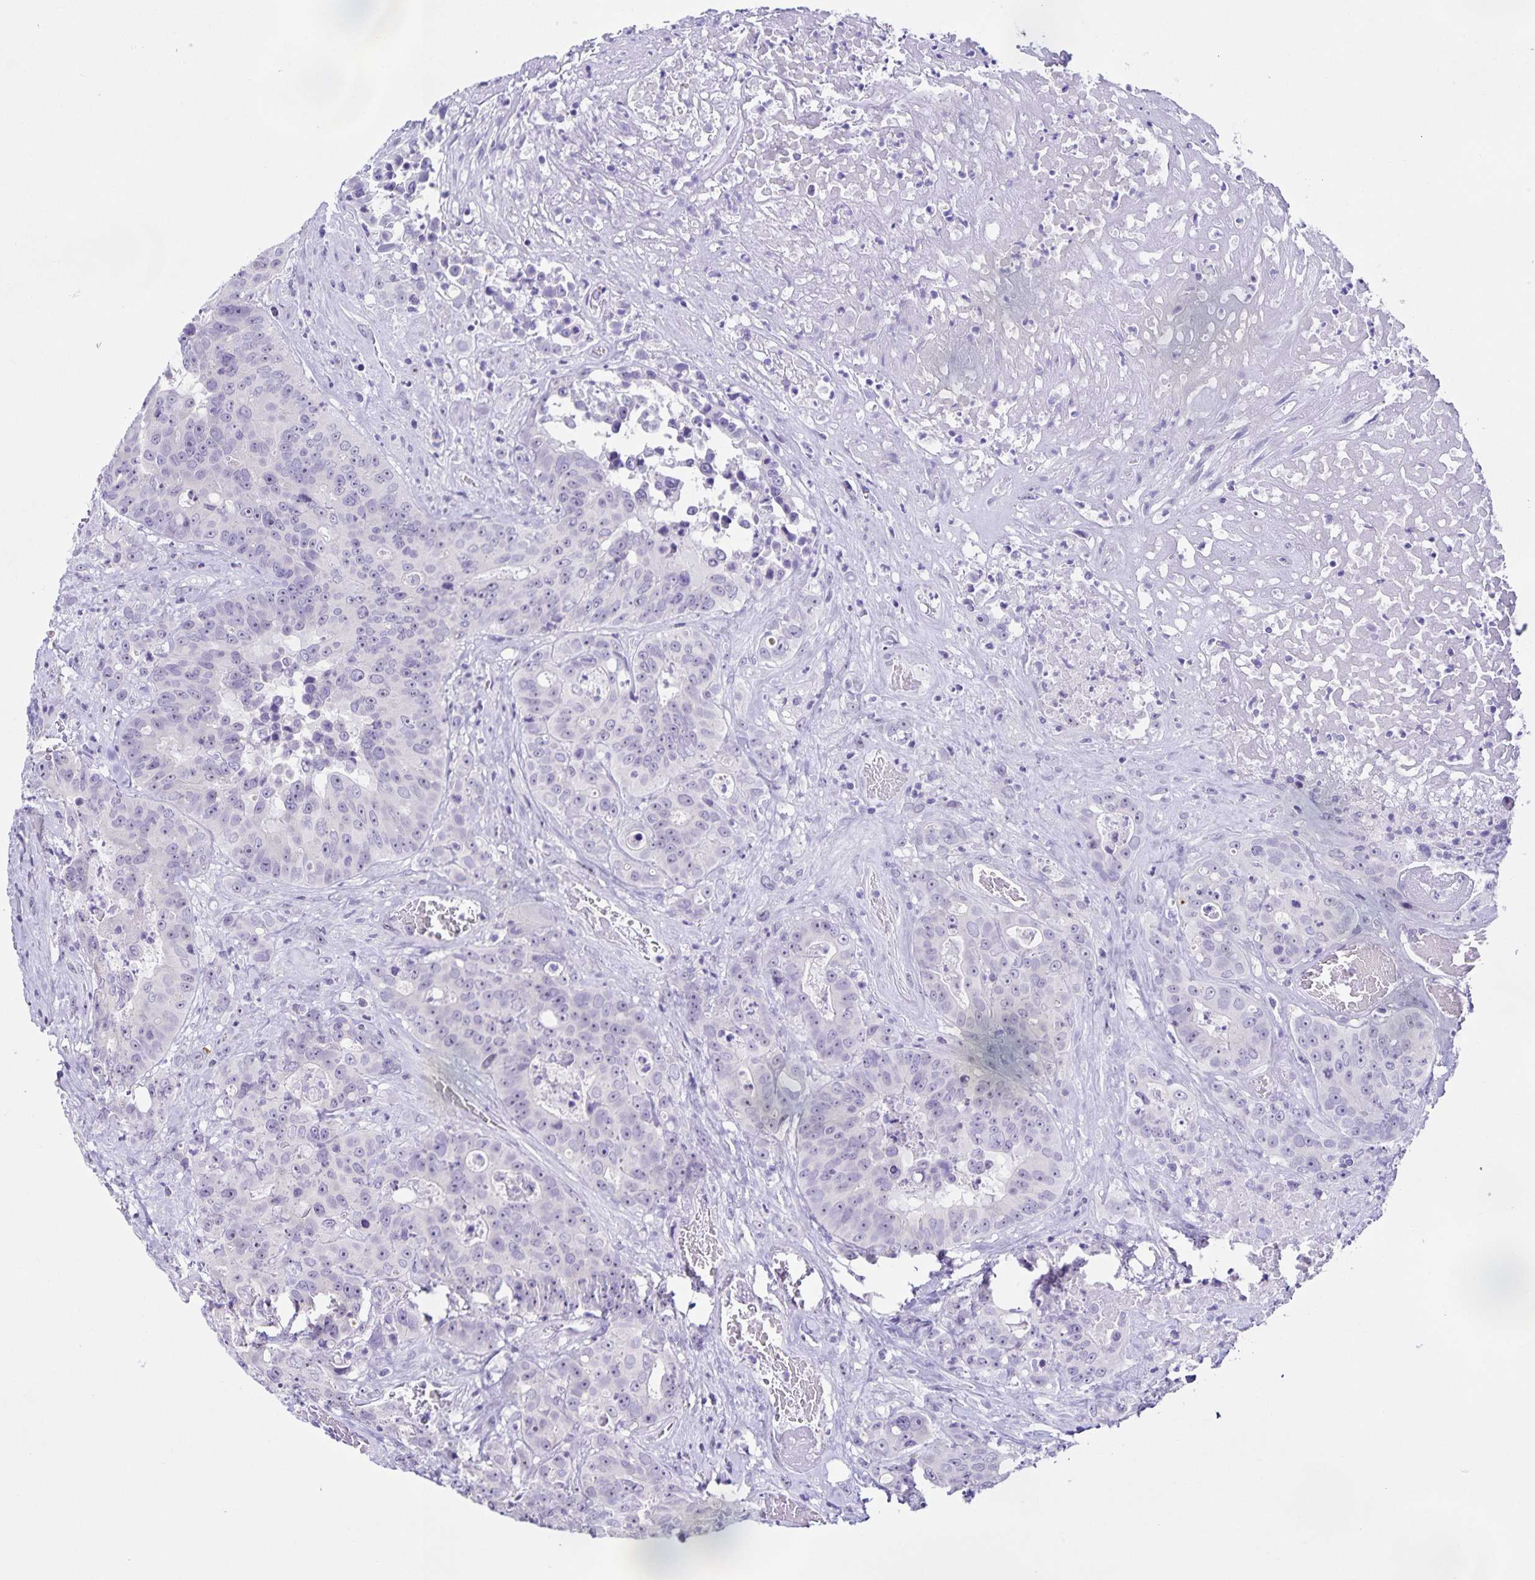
{"staining": {"intensity": "weak", "quantity": "<25%", "location": "nuclear"}, "tissue": "colorectal cancer", "cell_type": "Tumor cells", "image_type": "cancer", "snomed": [{"axis": "morphology", "description": "Adenocarcinoma, NOS"}, {"axis": "topography", "description": "Rectum"}], "caption": "Immunohistochemical staining of colorectal cancer exhibits no significant staining in tumor cells.", "gene": "FAM170A", "patient": {"sex": "female", "age": 62}}